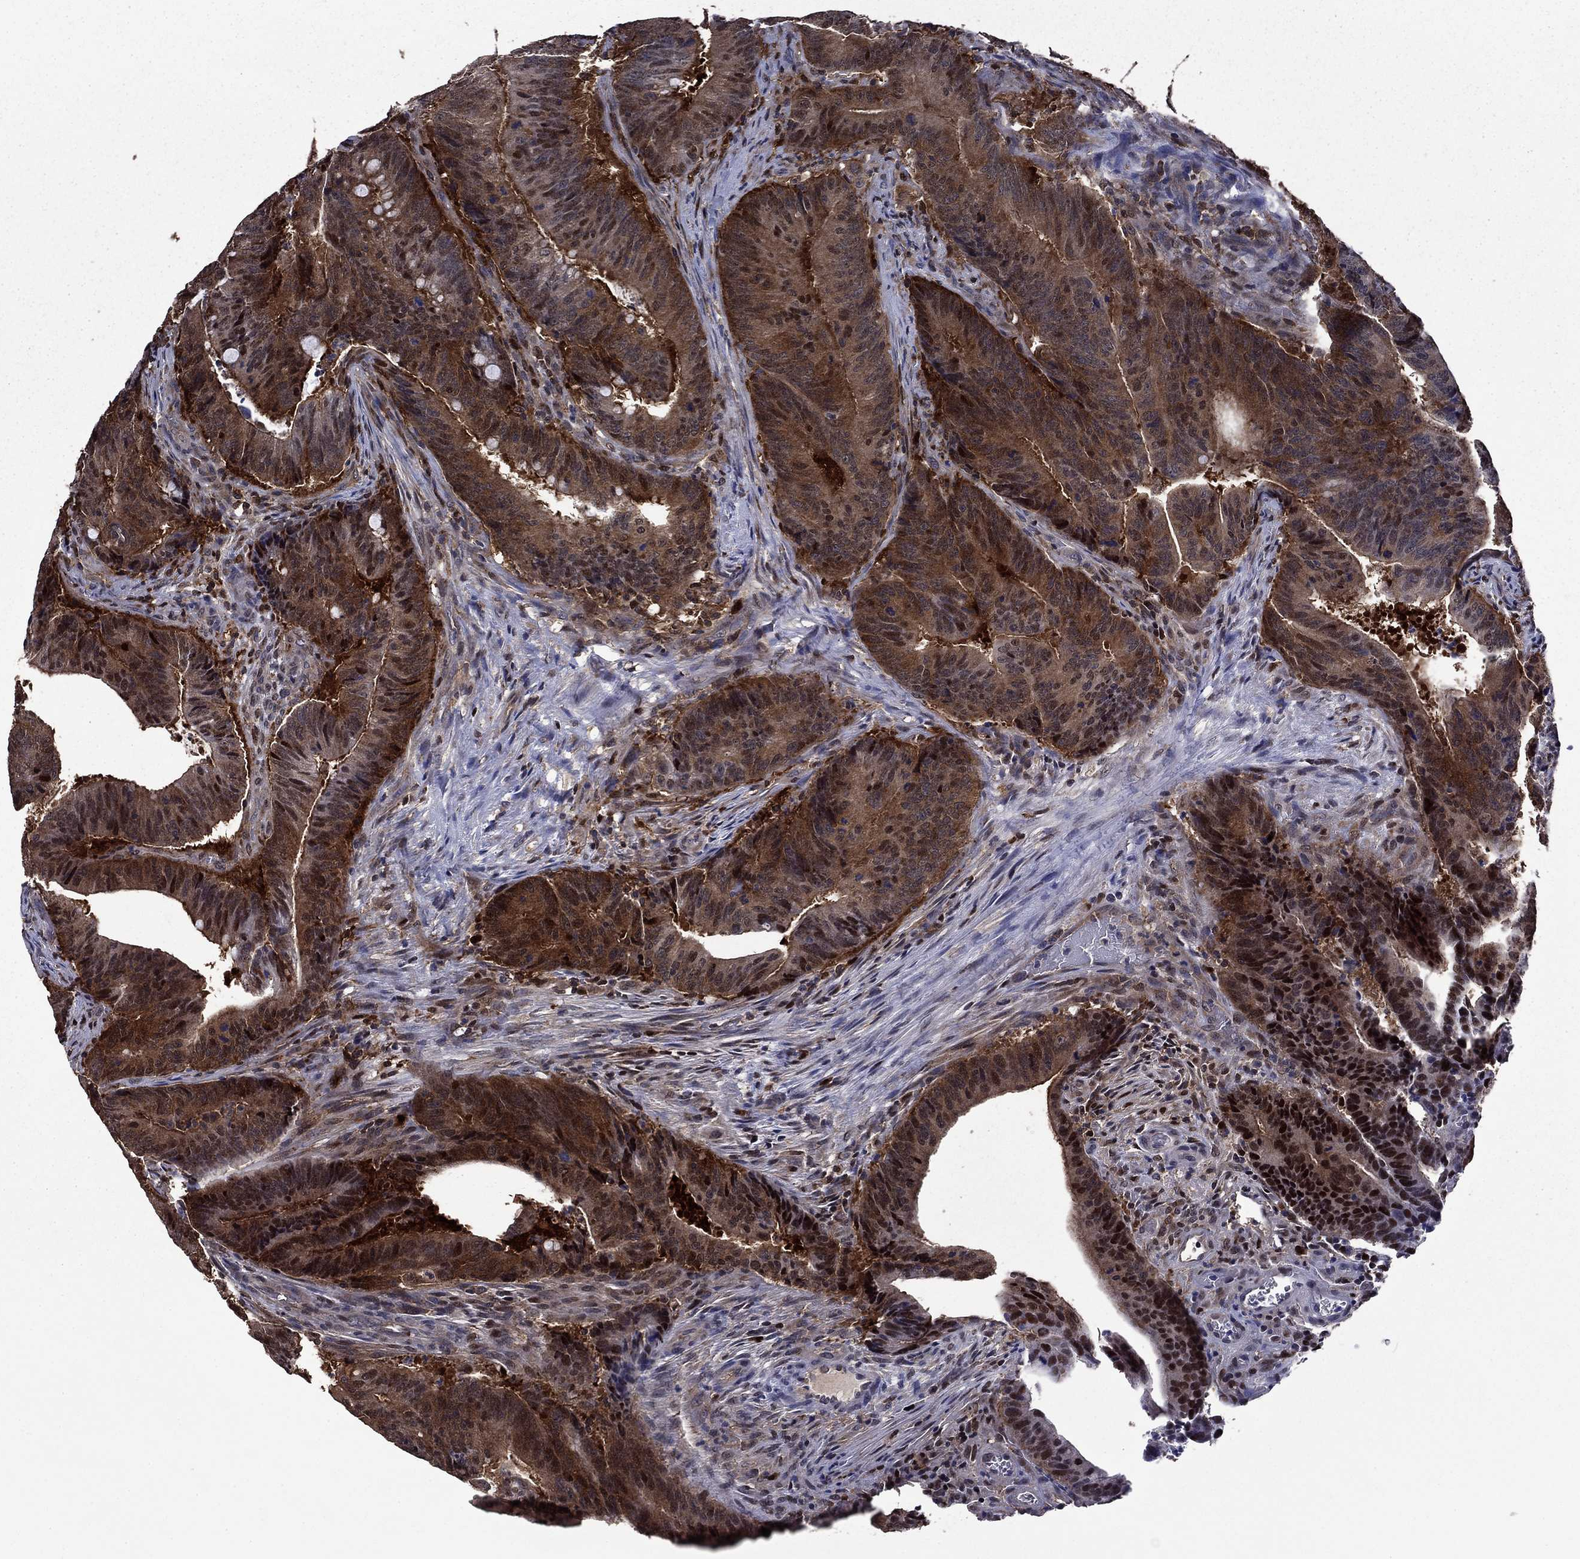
{"staining": {"intensity": "strong", "quantity": "<25%", "location": "cytoplasmic/membranous,nuclear"}, "tissue": "colorectal cancer", "cell_type": "Tumor cells", "image_type": "cancer", "snomed": [{"axis": "morphology", "description": "Adenocarcinoma, NOS"}, {"axis": "topography", "description": "Colon"}], "caption": "High-magnification brightfield microscopy of colorectal cancer stained with DAB (3,3'-diaminobenzidine) (brown) and counterstained with hematoxylin (blue). tumor cells exhibit strong cytoplasmic/membranous and nuclear staining is seen in approximately<25% of cells. (brown staining indicates protein expression, while blue staining denotes nuclei).", "gene": "APPBP2", "patient": {"sex": "female", "age": 87}}